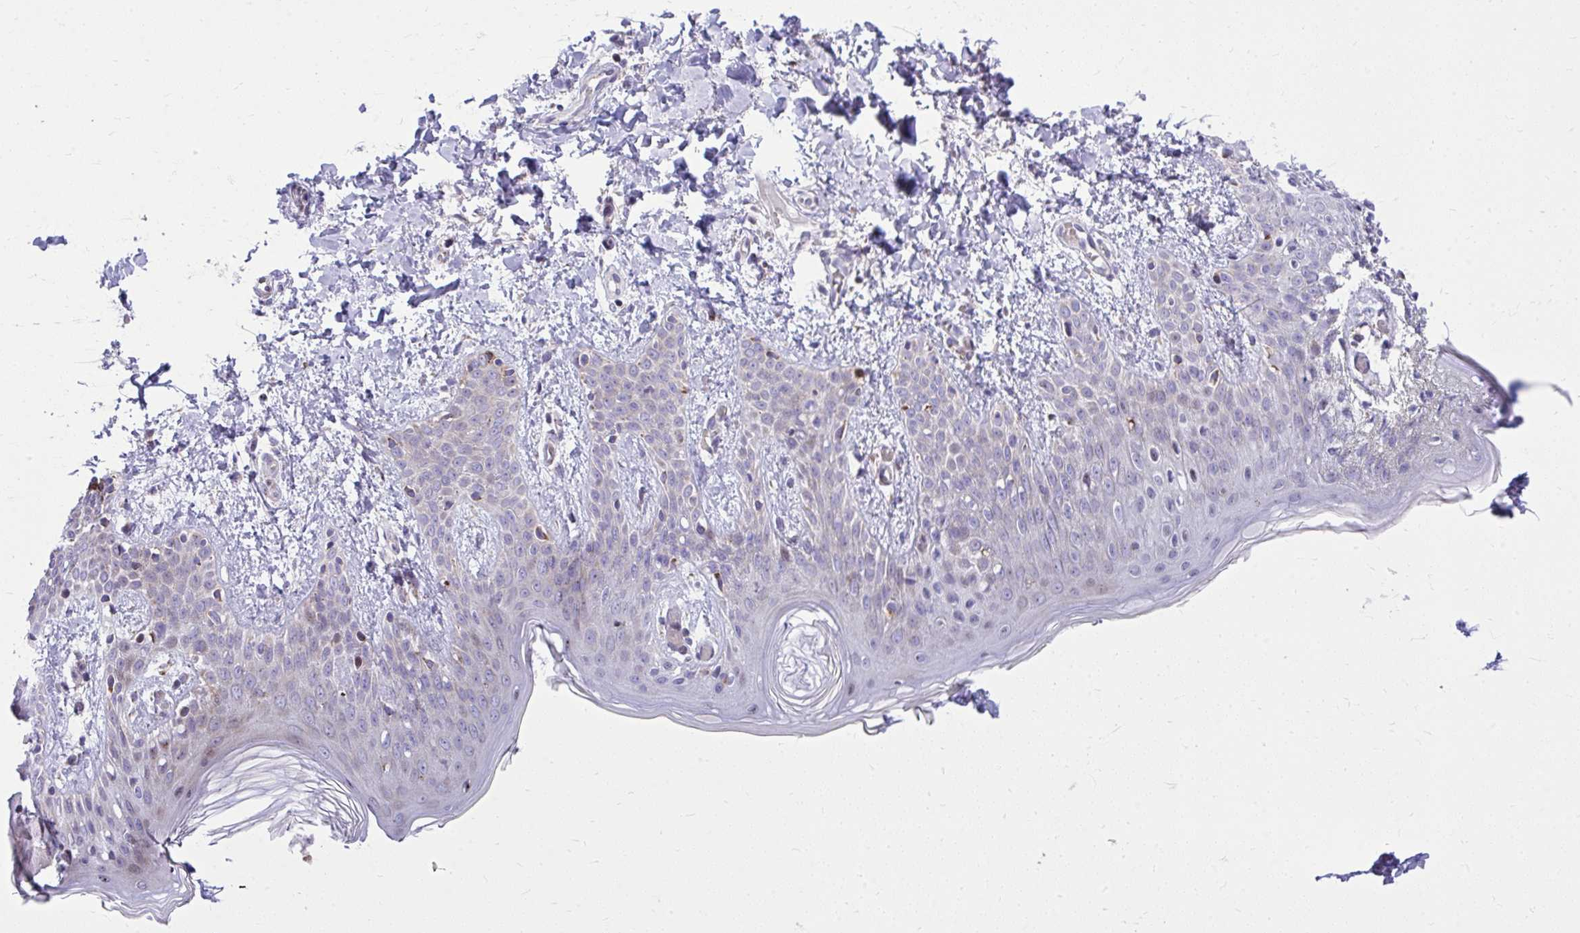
{"staining": {"intensity": "negative", "quantity": "none", "location": "none"}, "tissue": "skin", "cell_type": "Fibroblasts", "image_type": "normal", "snomed": [{"axis": "morphology", "description": "Normal tissue, NOS"}, {"axis": "topography", "description": "Skin"}], "caption": "DAB (3,3'-diaminobenzidine) immunohistochemical staining of normal skin reveals no significant positivity in fibroblasts.", "gene": "GPRIN3", "patient": {"sex": "male", "age": 16}}